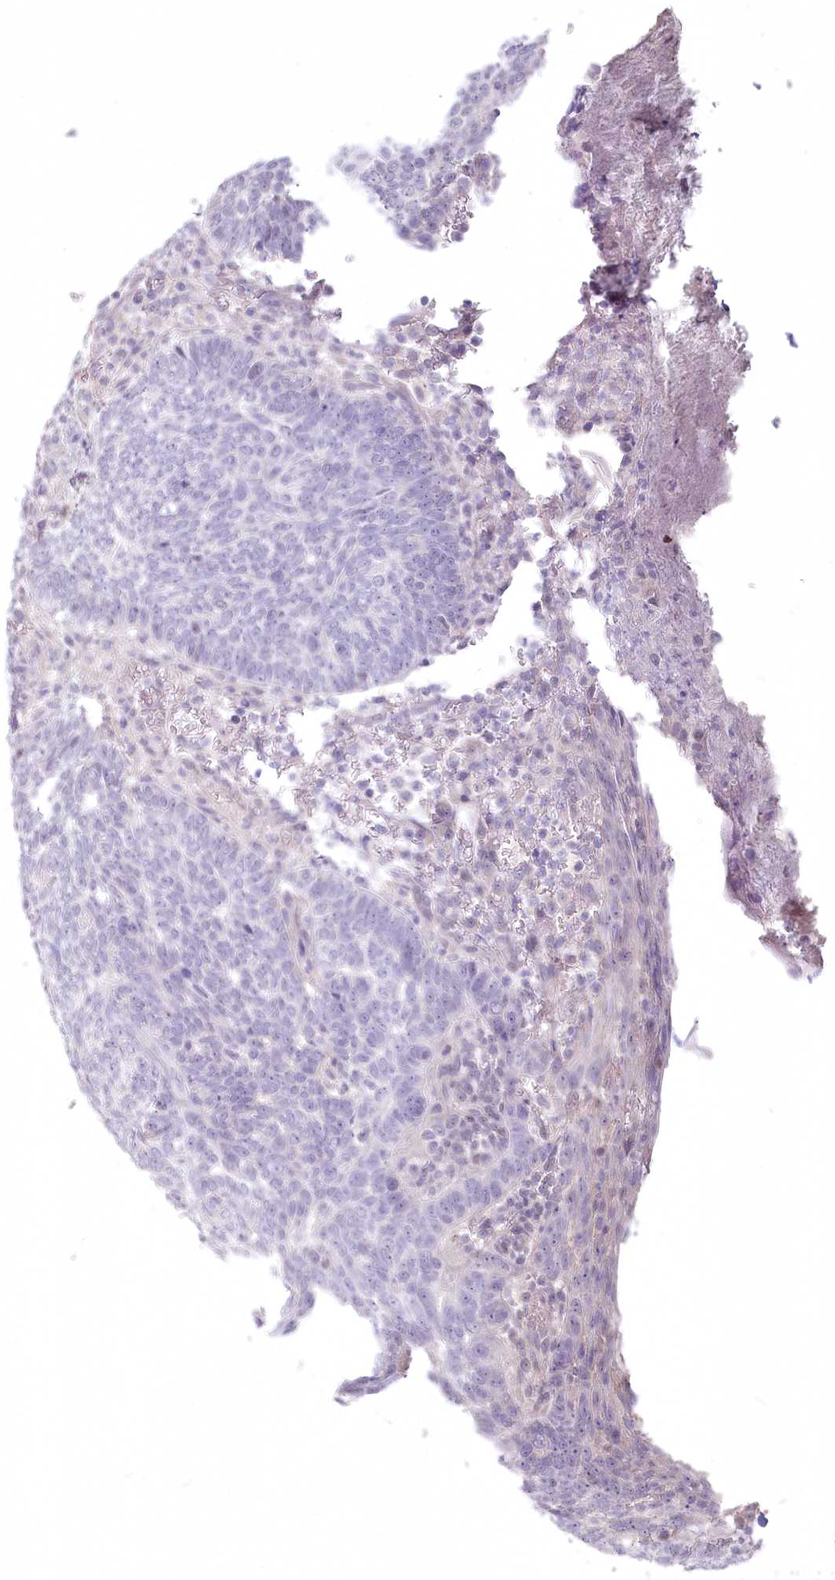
{"staining": {"intensity": "negative", "quantity": "none", "location": "none"}, "tissue": "skin cancer", "cell_type": "Tumor cells", "image_type": "cancer", "snomed": [{"axis": "morphology", "description": "Normal tissue, NOS"}, {"axis": "morphology", "description": "Basal cell carcinoma"}, {"axis": "topography", "description": "Skin"}], "caption": "Tumor cells are negative for brown protein staining in skin cancer (basal cell carcinoma).", "gene": "USP11", "patient": {"sex": "male", "age": 64}}